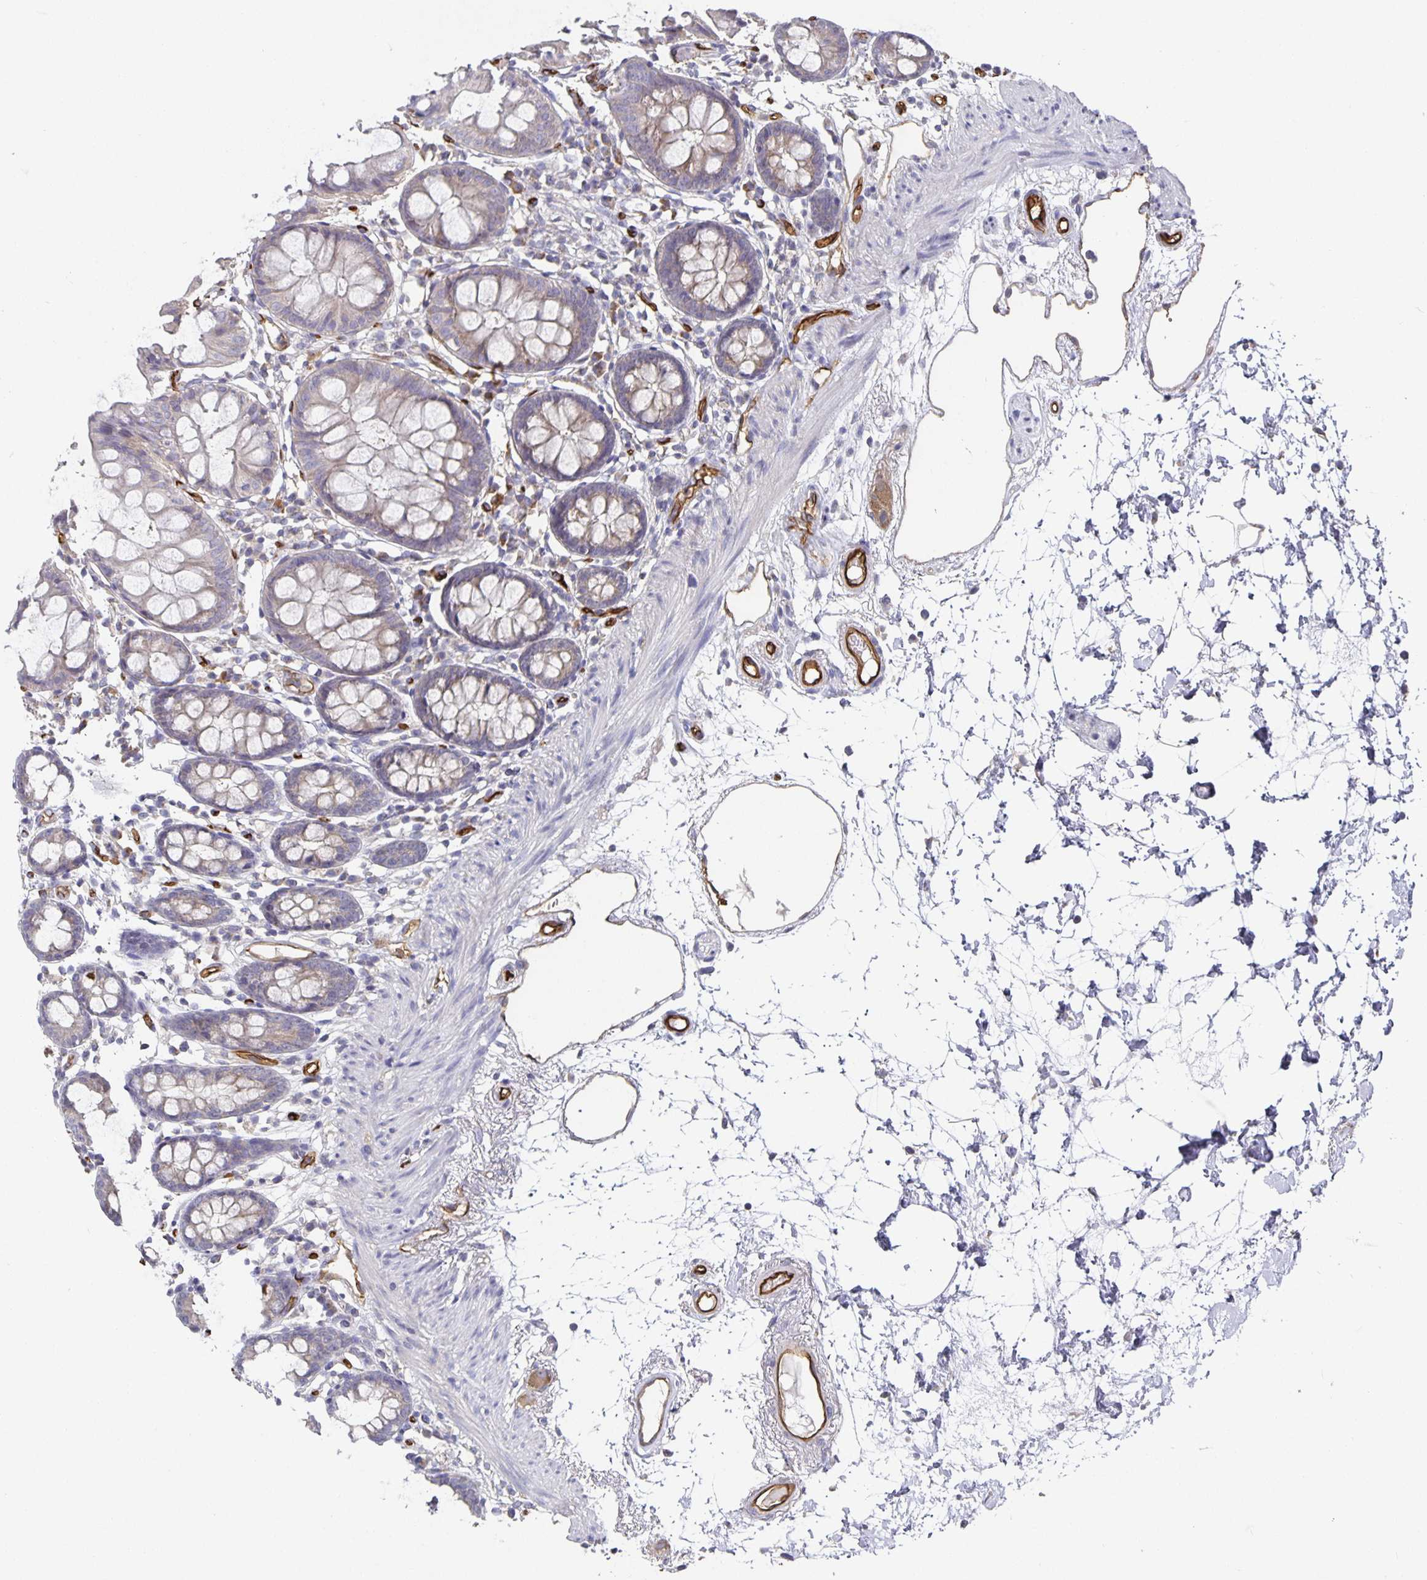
{"staining": {"intensity": "strong", "quantity": ">75%", "location": "cytoplasmic/membranous"}, "tissue": "colon", "cell_type": "Endothelial cells", "image_type": "normal", "snomed": [{"axis": "morphology", "description": "Normal tissue, NOS"}, {"axis": "topography", "description": "Colon"}], "caption": "Benign colon was stained to show a protein in brown. There is high levels of strong cytoplasmic/membranous staining in about >75% of endothelial cells. The staining was performed using DAB (3,3'-diaminobenzidine), with brown indicating positive protein expression. Nuclei are stained blue with hematoxylin.", "gene": "PODXL", "patient": {"sex": "female", "age": 84}}